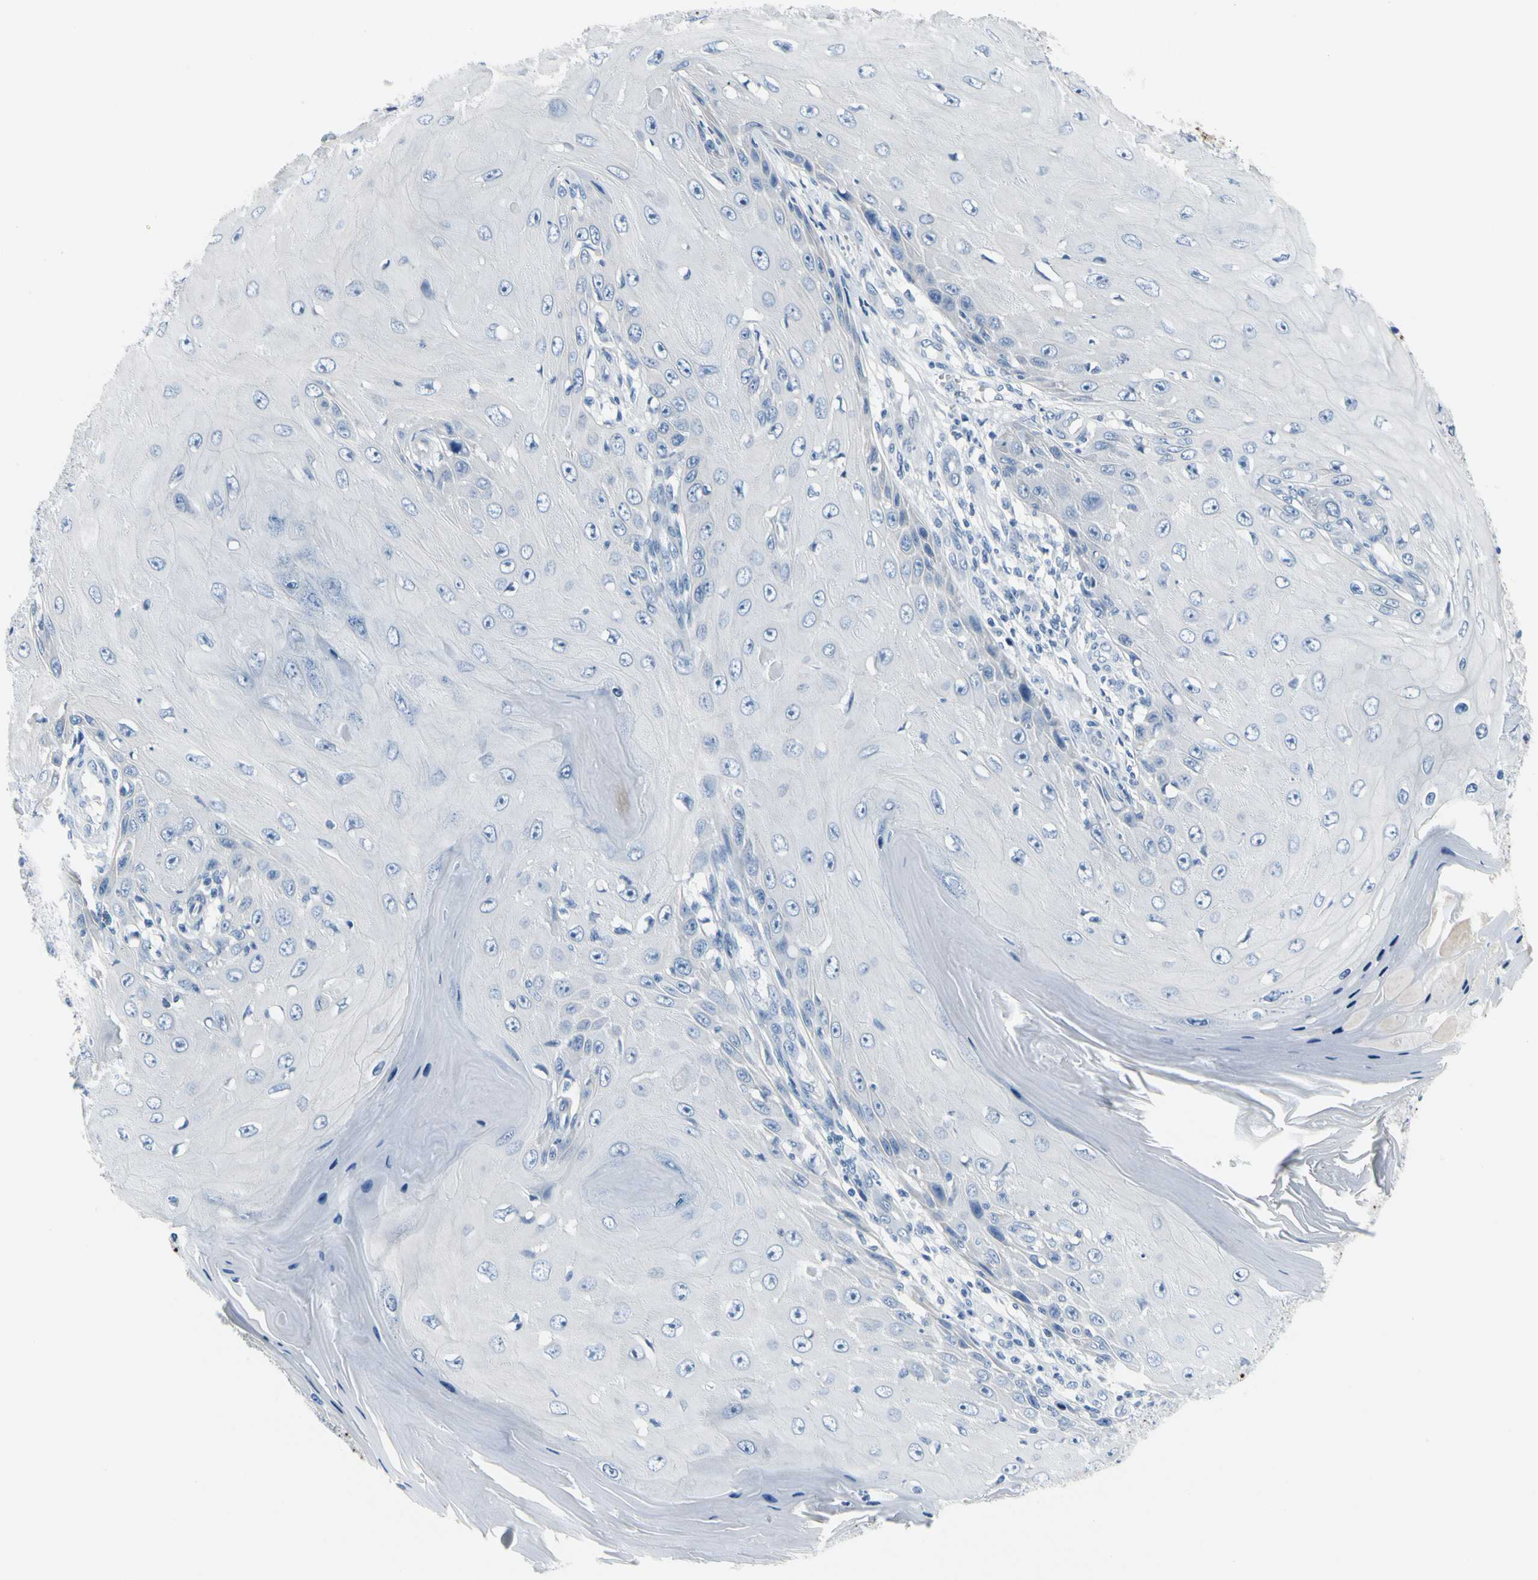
{"staining": {"intensity": "negative", "quantity": "none", "location": "none"}, "tissue": "skin cancer", "cell_type": "Tumor cells", "image_type": "cancer", "snomed": [{"axis": "morphology", "description": "Squamous cell carcinoma, NOS"}, {"axis": "topography", "description": "Skin"}], "caption": "Tumor cells are negative for brown protein staining in skin cancer. (Stains: DAB (3,3'-diaminobenzidine) immunohistochemistry with hematoxylin counter stain, Microscopy: brightfield microscopy at high magnification).", "gene": "MUC5B", "patient": {"sex": "female", "age": 73}}